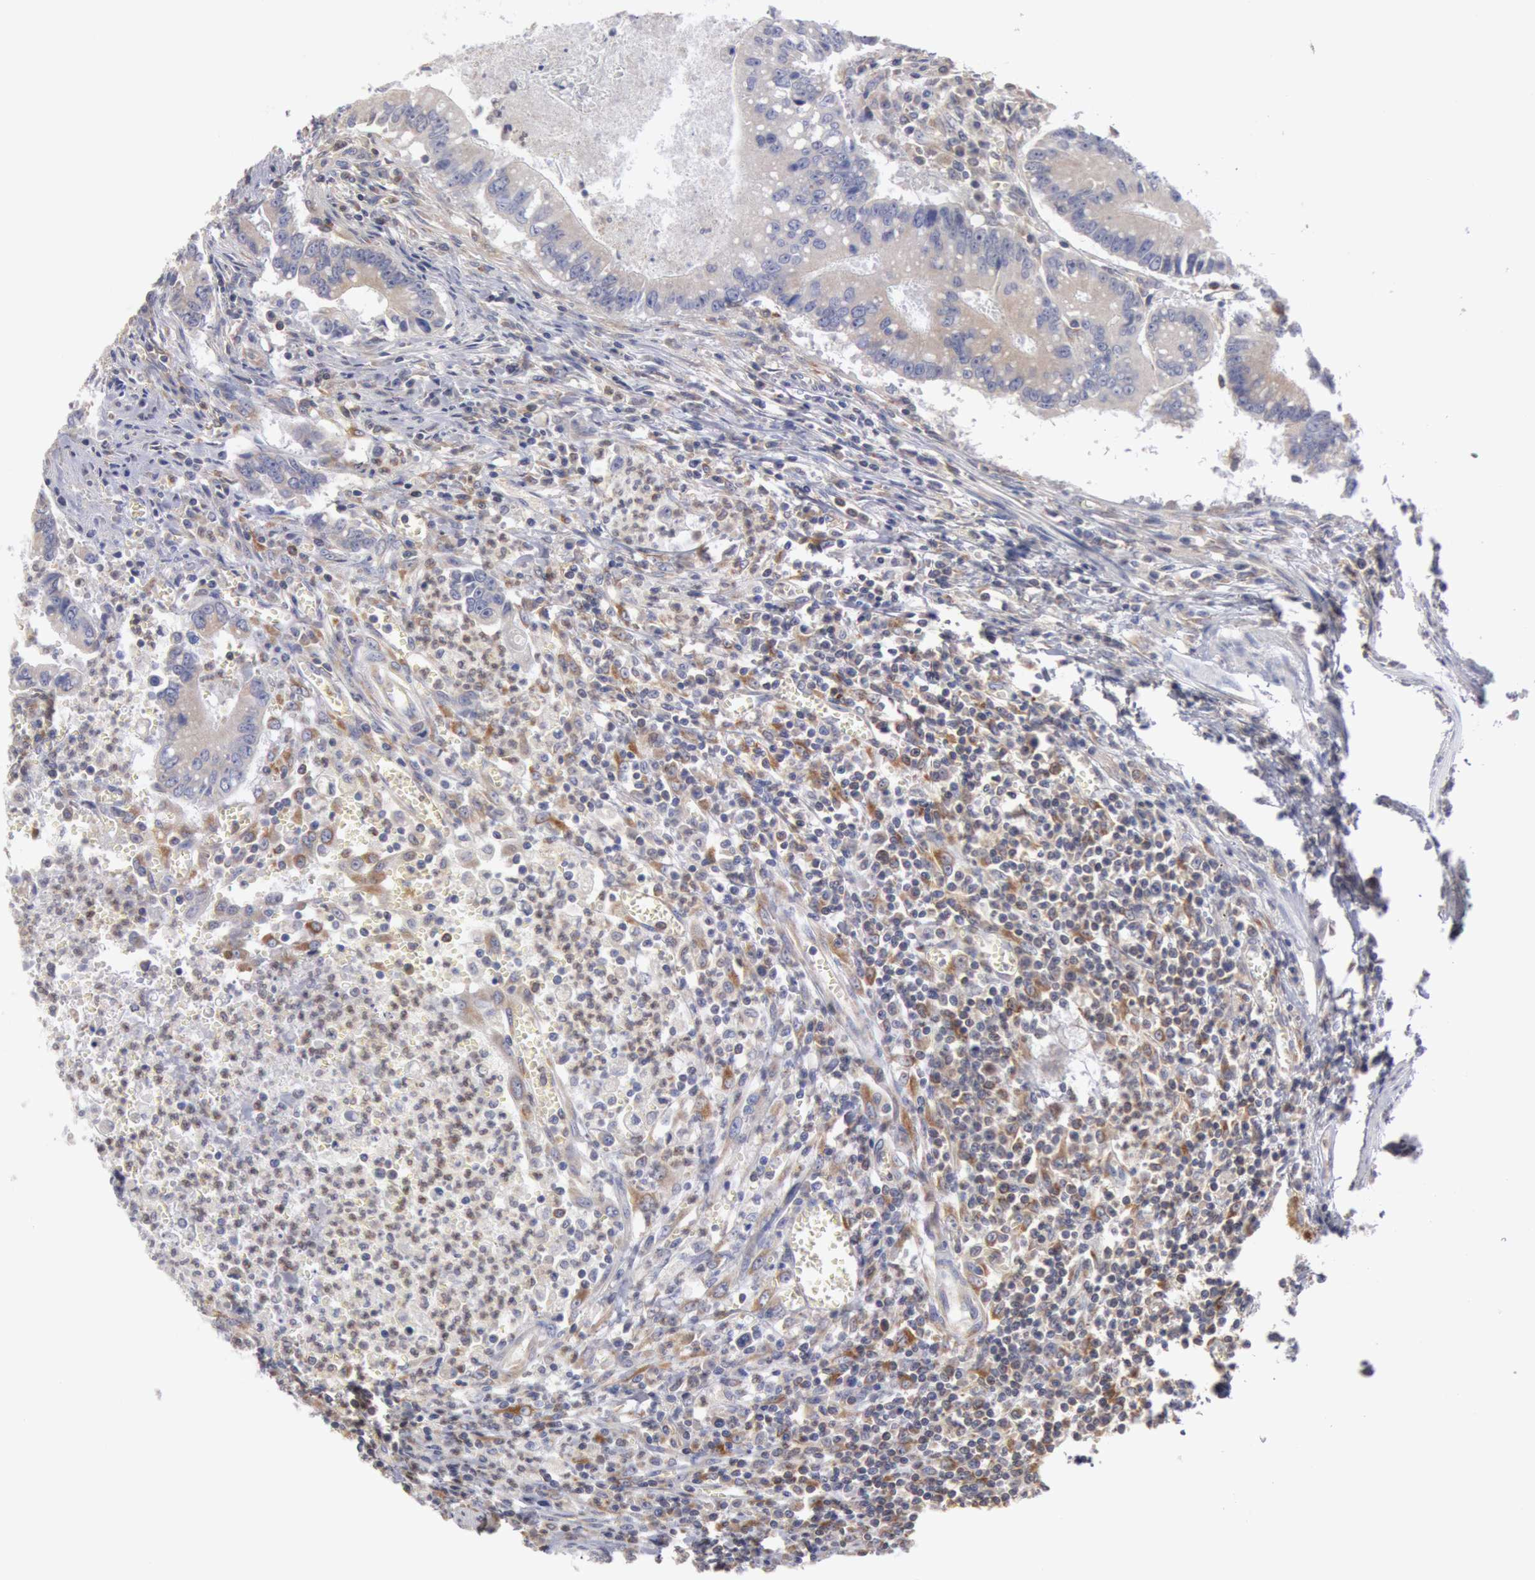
{"staining": {"intensity": "weak", "quantity": "25%-75%", "location": "cytoplasmic/membranous"}, "tissue": "colorectal cancer", "cell_type": "Tumor cells", "image_type": "cancer", "snomed": [{"axis": "morphology", "description": "Adenocarcinoma, NOS"}, {"axis": "topography", "description": "Rectum"}], "caption": "High-magnification brightfield microscopy of colorectal adenocarcinoma stained with DAB (3,3'-diaminobenzidine) (brown) and counterstained with hematoxylin (blue). tumor cells exhibit weak cytoplasmic/membranous expression is present in approximately25%-75% of cells.", "gene": "OSBPL8", "patient": {"sex": "female", "age": 81}}